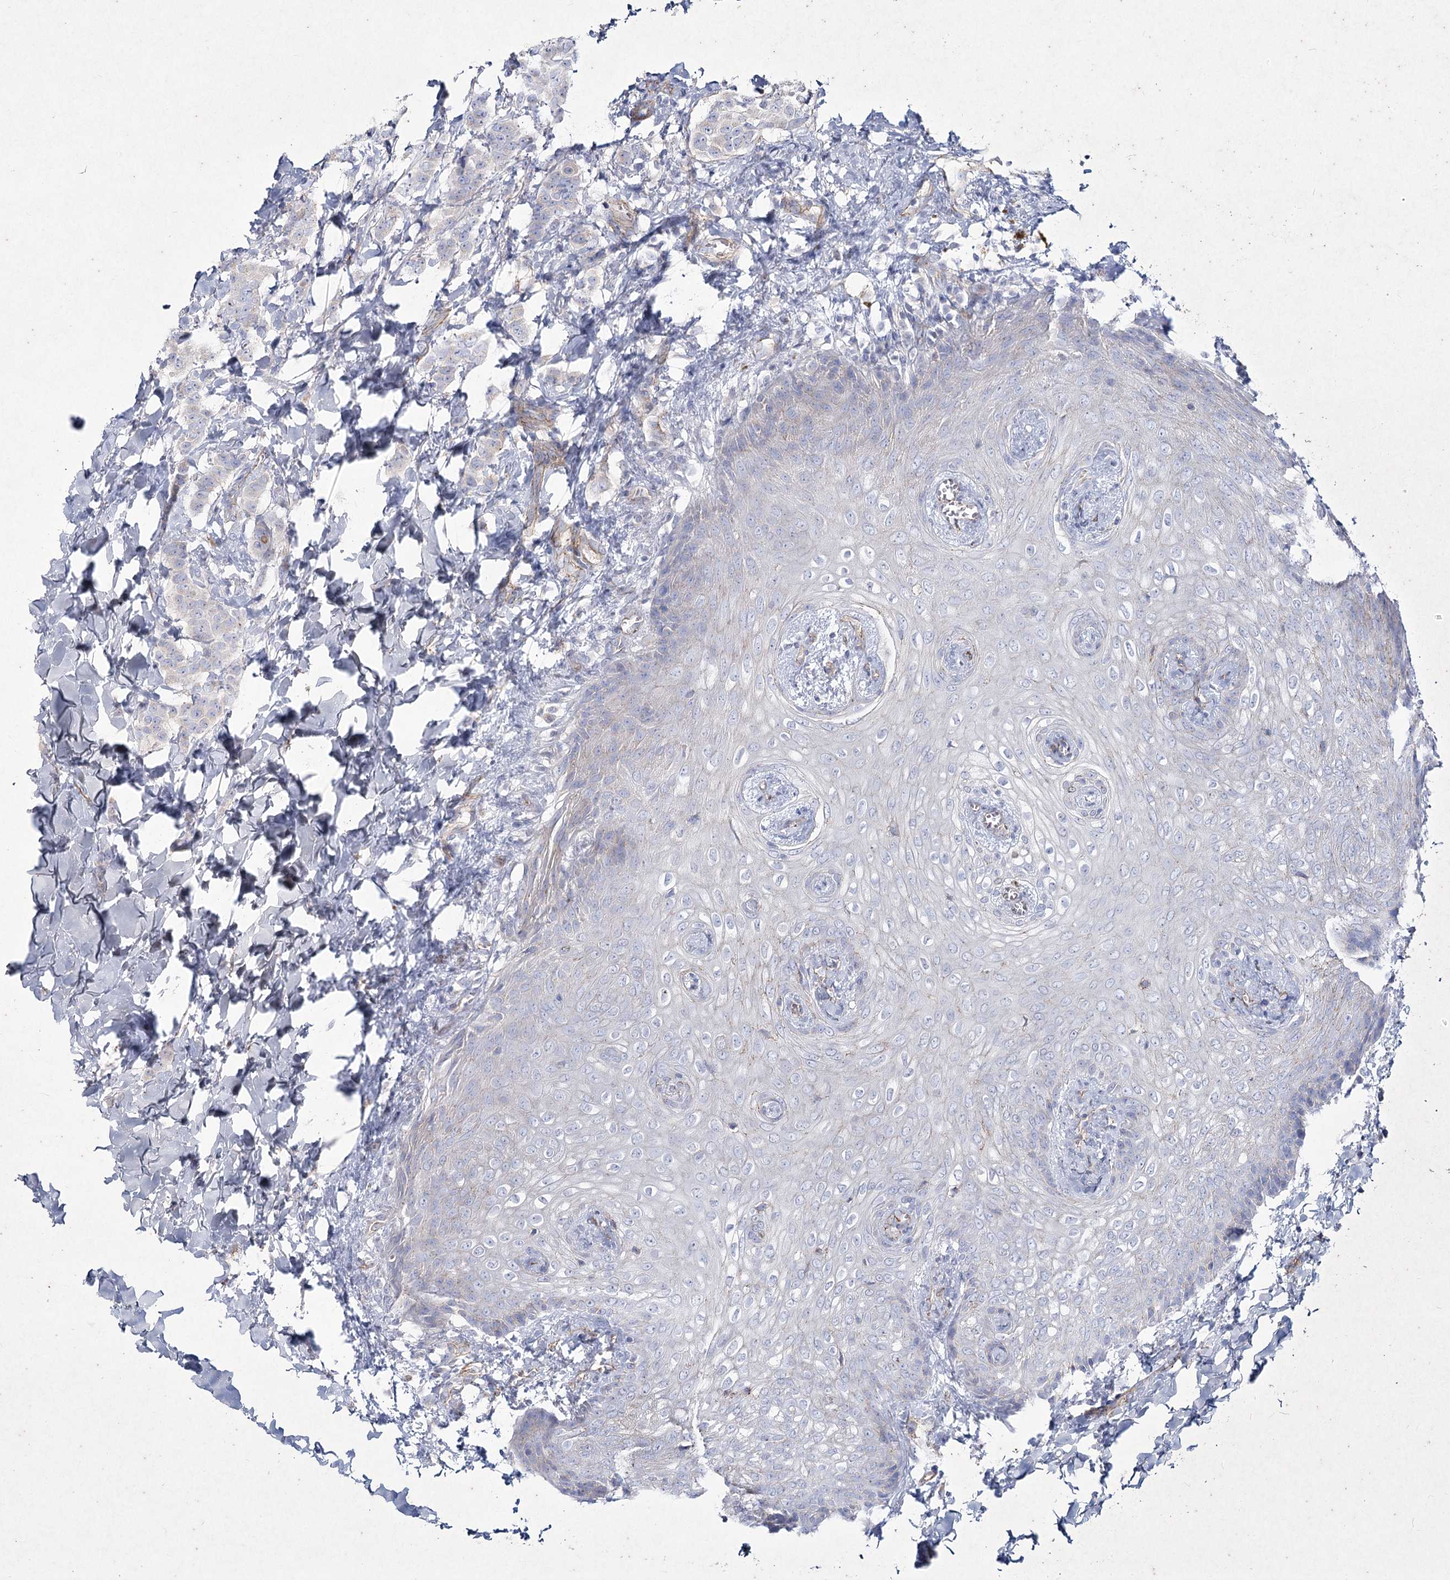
{"staining": {"intensity": "negative", "quantity": "none", "location": "none"}, "tissue": "breast cancer", "cell_type": "Tumor cells", "image_type": "cancer", "snomed": [{"axis": "morphology", "description": "Duct carcinoma"}, {"axis": "topography", "description": "Breast"}], "caption": "Tumor cells show no significant protein expression in breast invasive ductal carcinoma.", "gene": "LDLRAD3", "patient": {"sex": "female", "age": 40}}